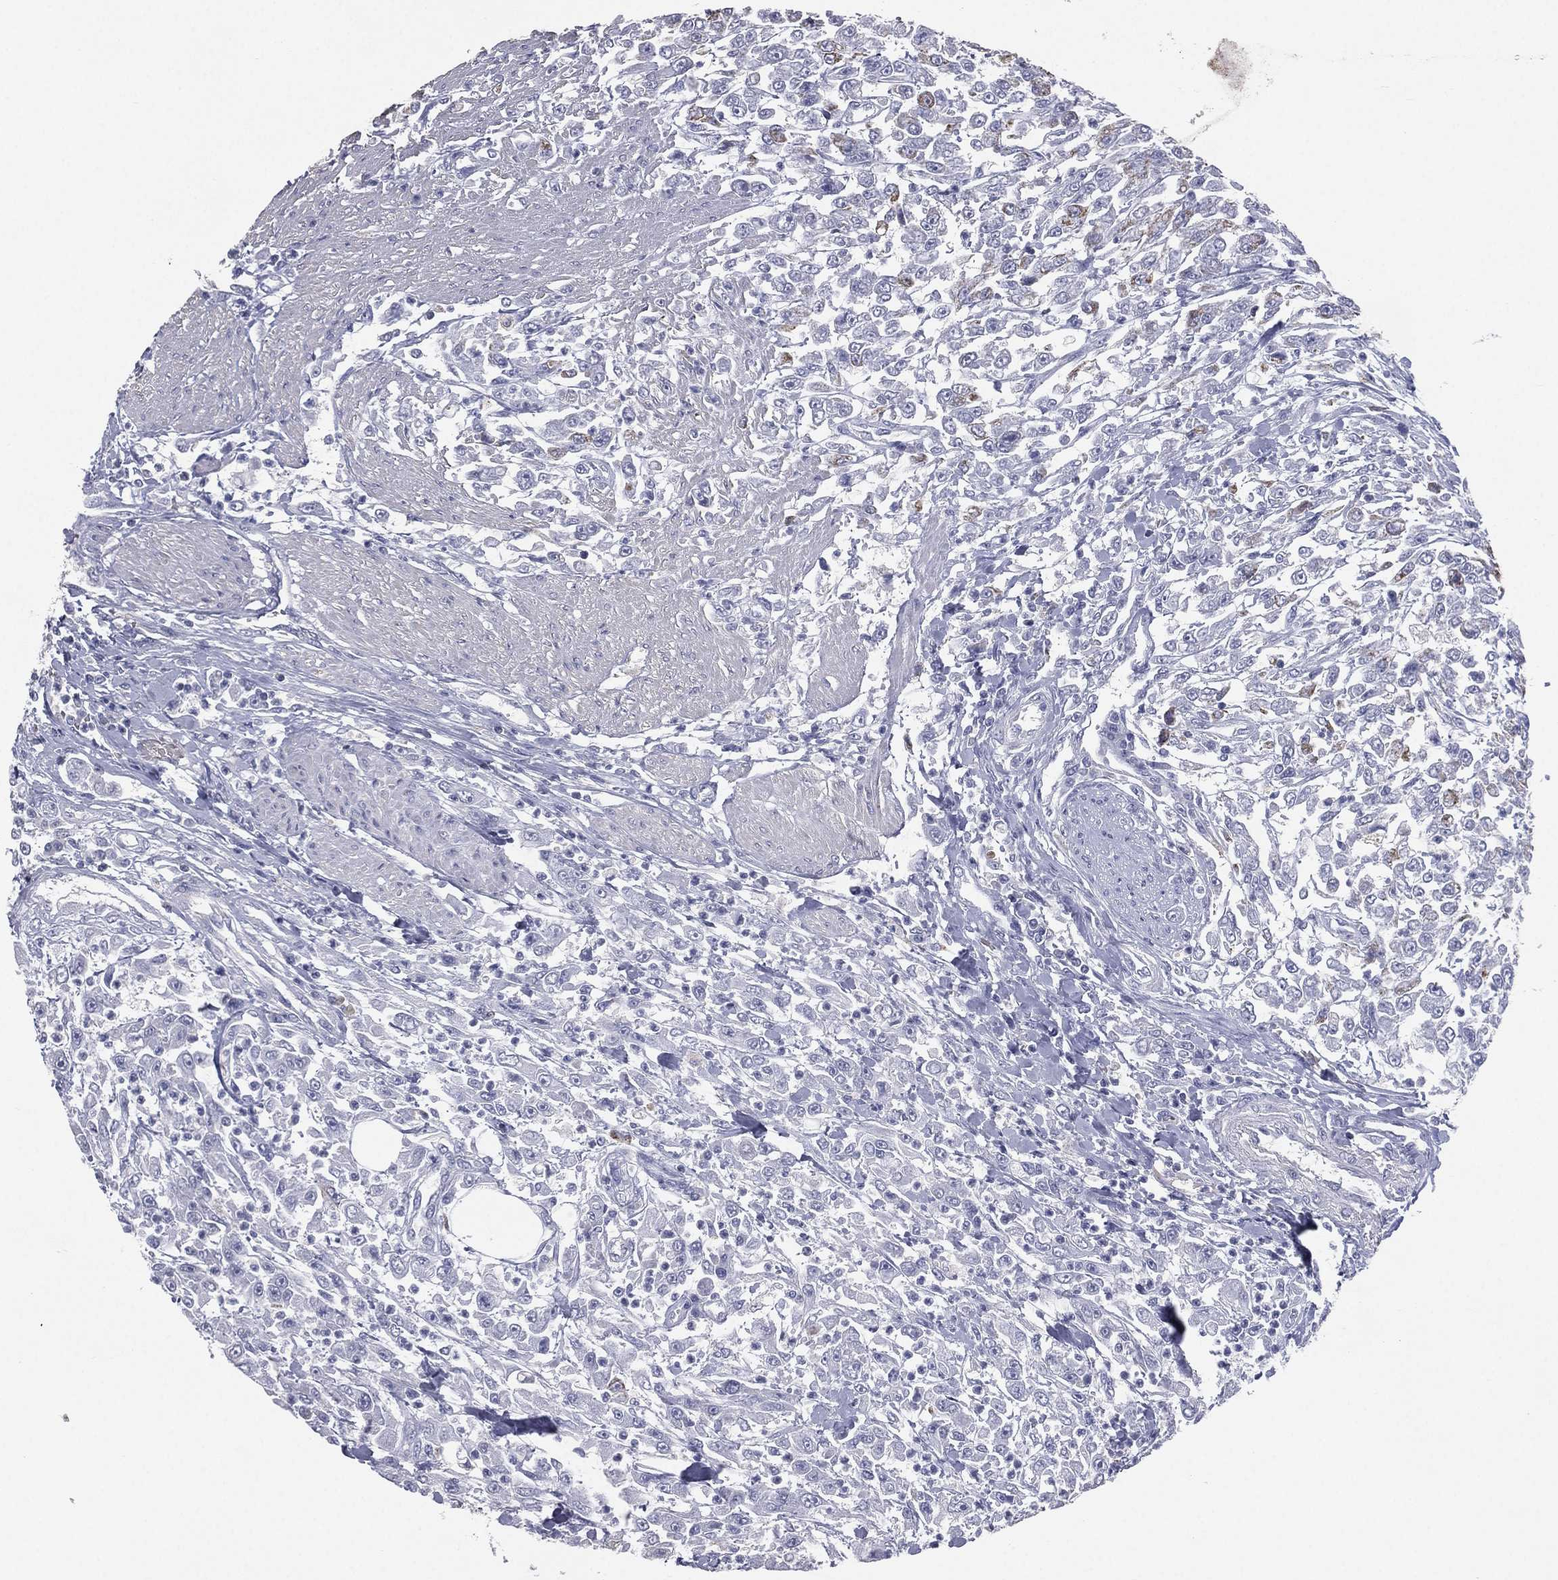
{"staining": {"intensity": "negative", "quantity": "none", "location": "none"}, "tissue": "urothelial cancer", "cell_type": "Tumor cells", "image_type": "cancer", "snomed": [{"axis": "morphology", "description": "Urothelial carcinoma, High grade"}, {"axis": "topography", "description": "Urinary bladder"}], "caption": "Tumor cells are negative for brown protein staining in high-grade urothelial carcinoma.", "gene": "ESX1", "patient": {"sex": "male", "age": 46}}